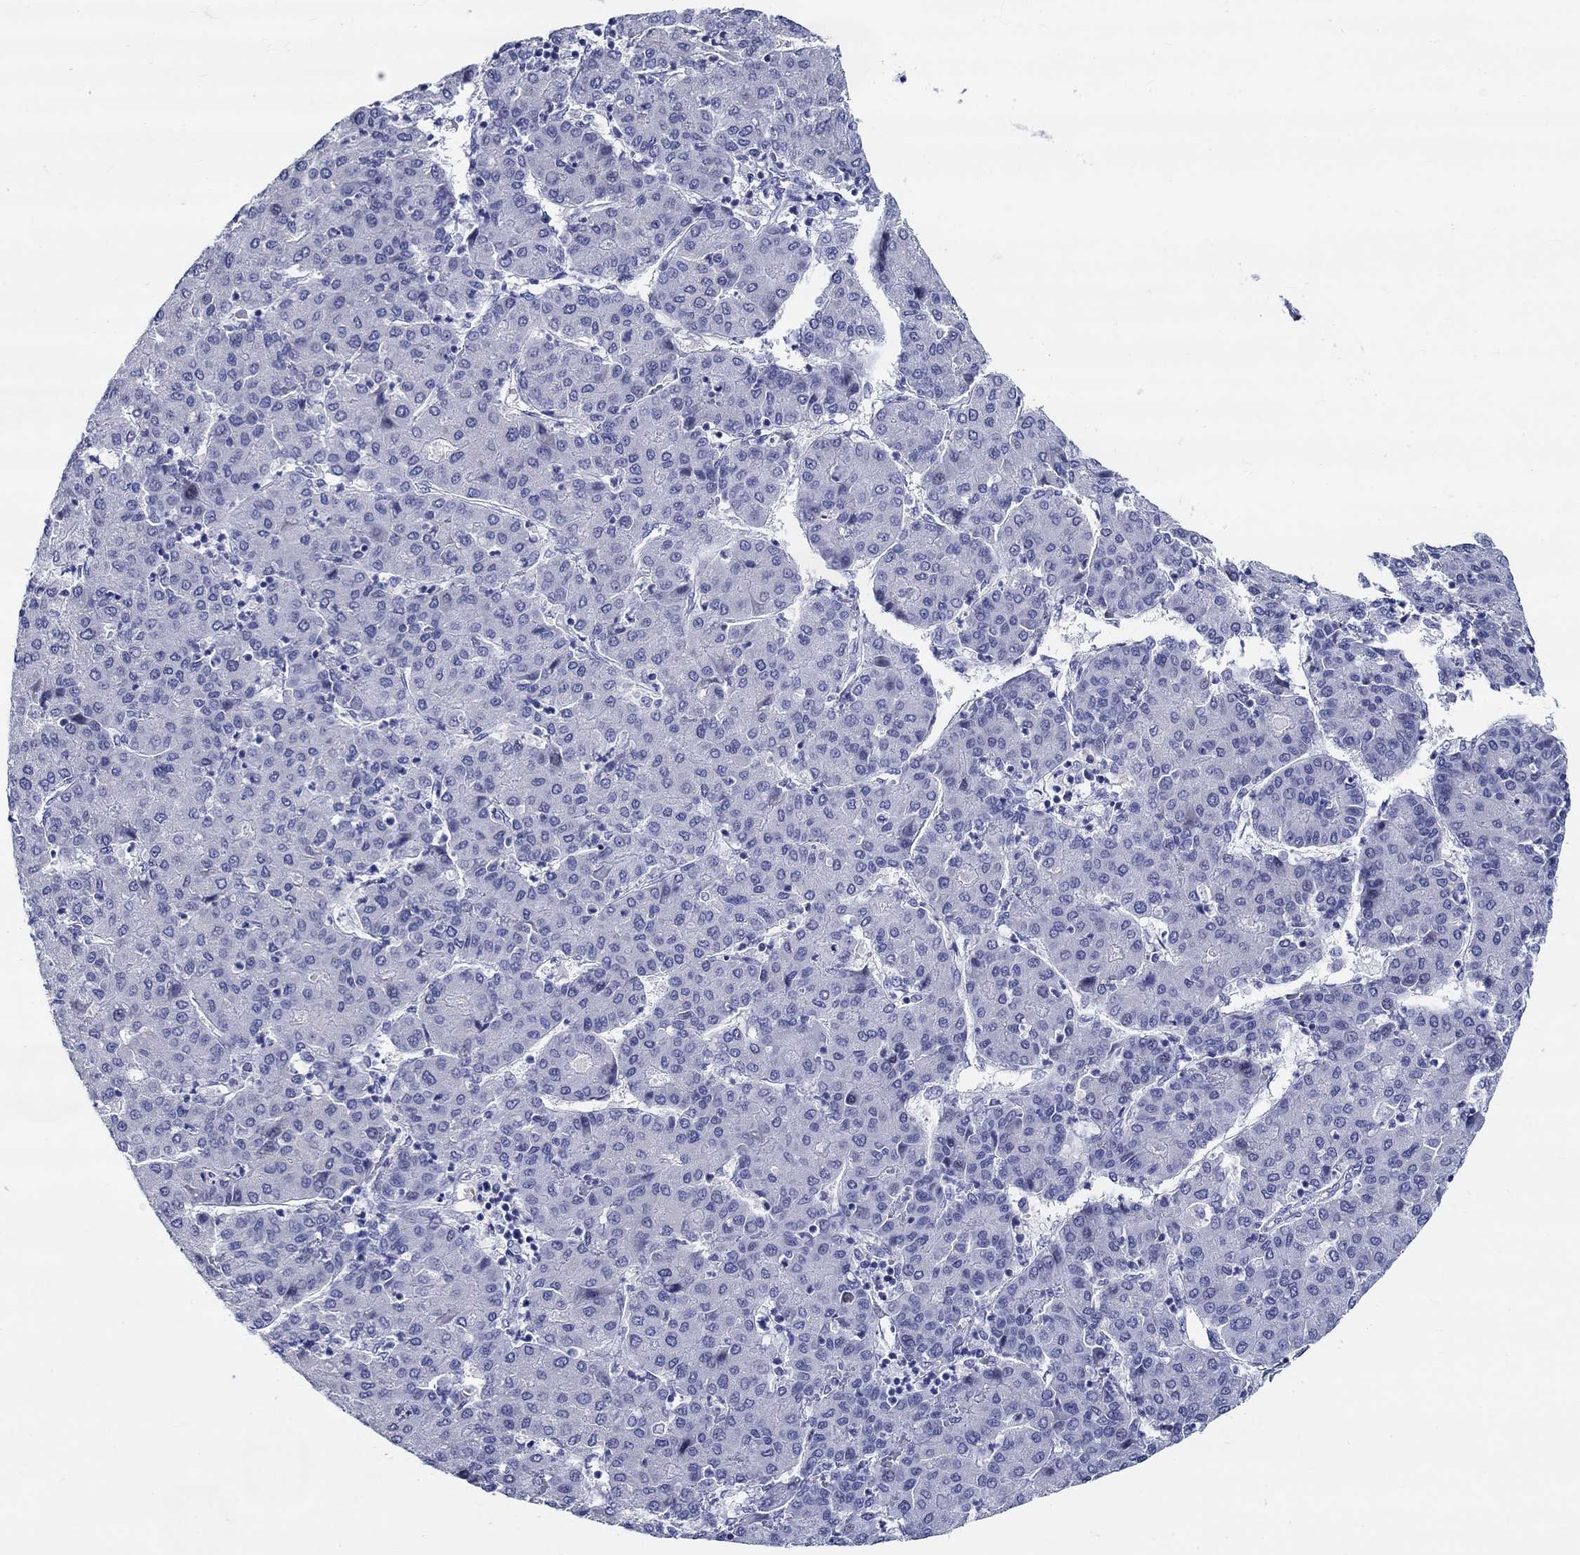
{"staining": {"intensity": "negative", "quantity": "none", "location": "none"}, "tissue": "liver cancer", "cell_type": "Tumor cells", "image_type": "cancer", "snomed": [{"axis": "morphology", "description": "Carcinoma, Hepatocellular, NOS"}, {"axis": "topography", "description": "Liver"}], "caption": "Tumor cells show no significant protein positivity in liver cancer.", "gene": "CRYGS", "patient": {"sex": "male", "age": 65}}